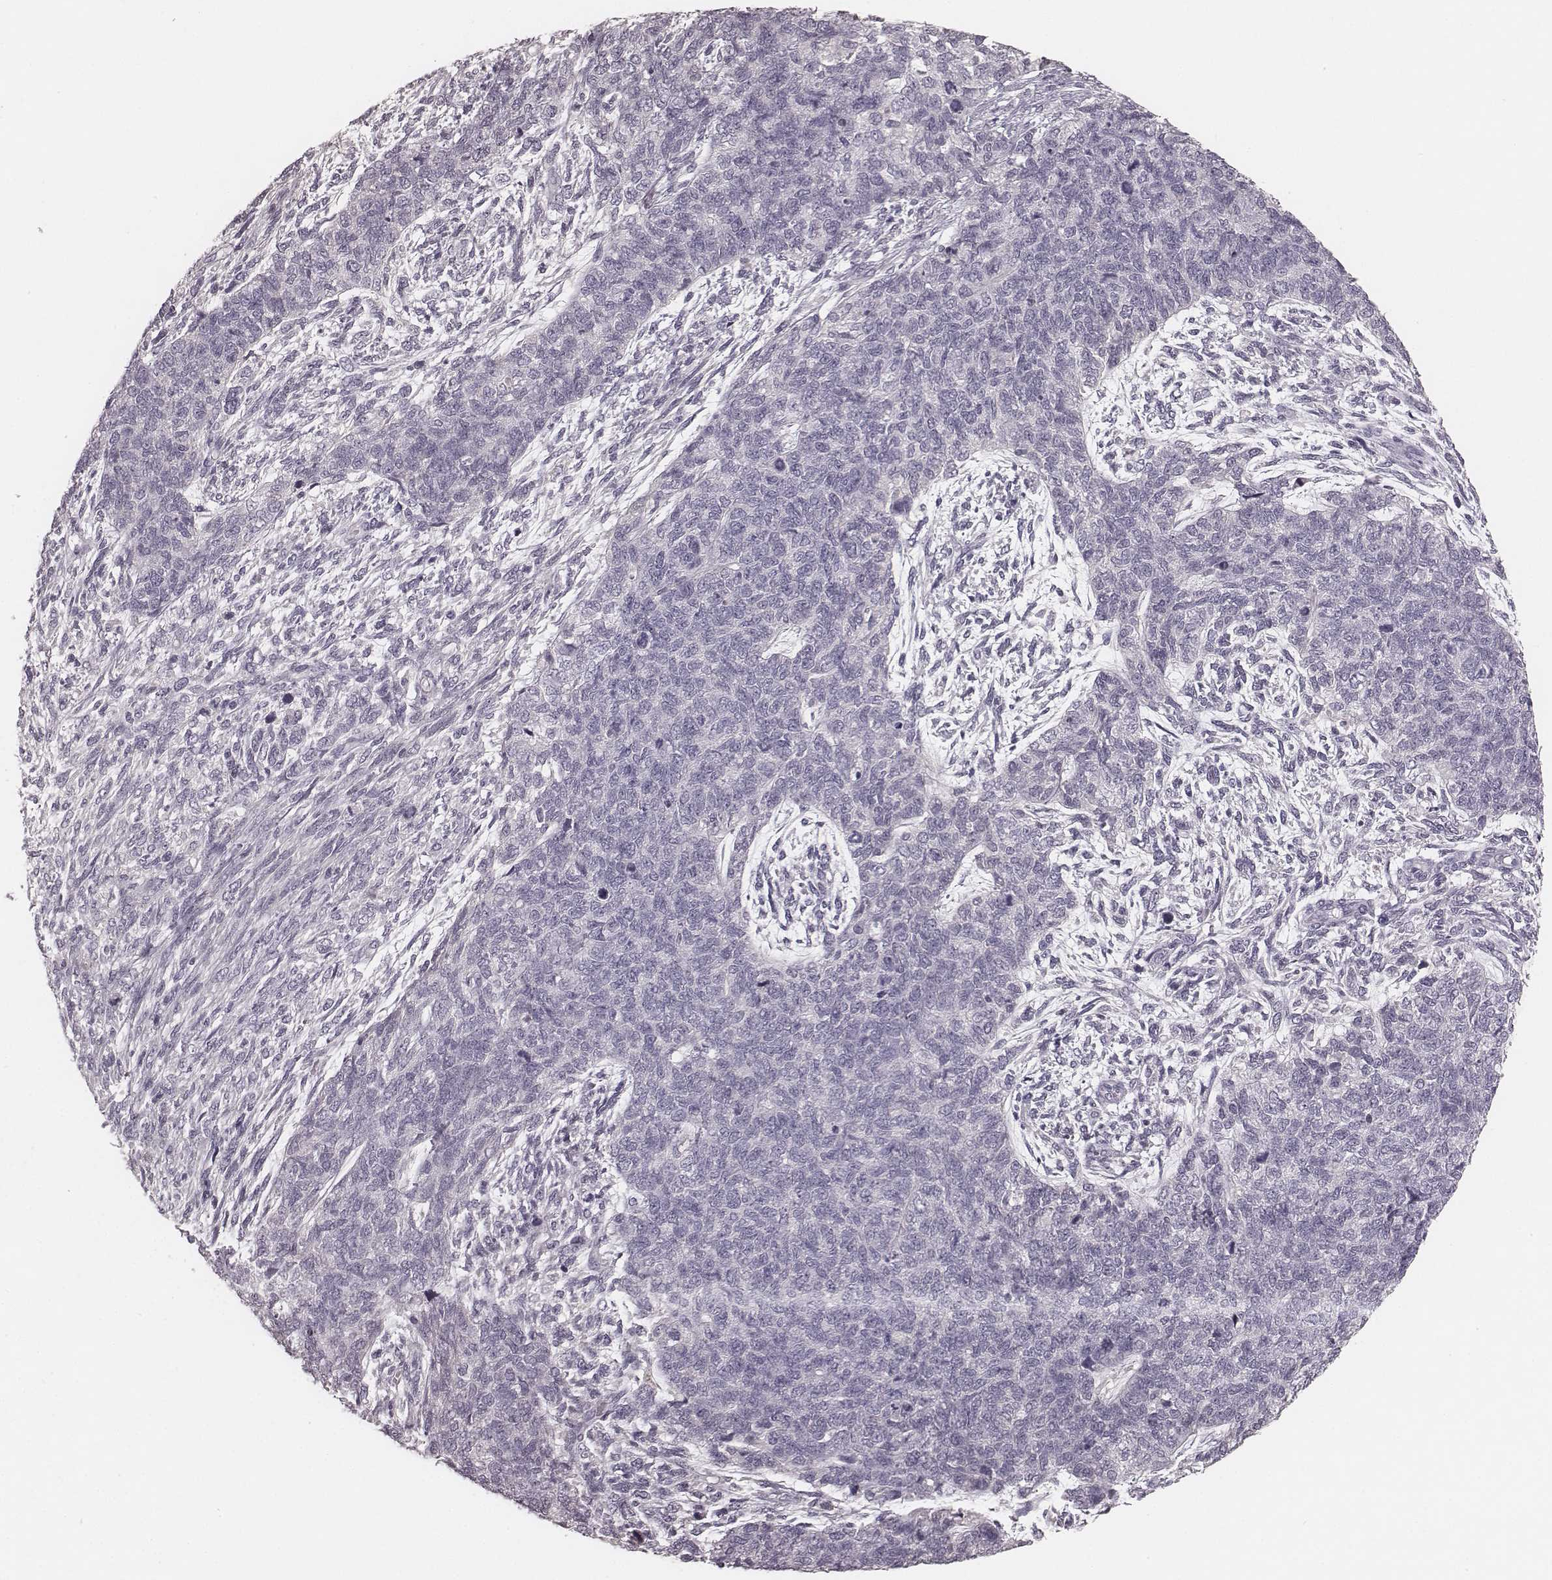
{"staining": {"intensity": "negative", "quantity": "none", "location": "none"}, "tissue": "cervical cancer", "cell_type": "Tumor cells", "image_type": "cancer", "snomed": [{"axis": "morphology", "description": "Squamous cell carcinoma, NOS"}, {"axis": "topography", "description": "Cervix"}], "caption": "Photomicrograph shows no significant protein positivity in tumor cells of cervical squamous cell carcinoma.", "gene": "SMIM24", "patient": {"sex": "female", "age": 63}}